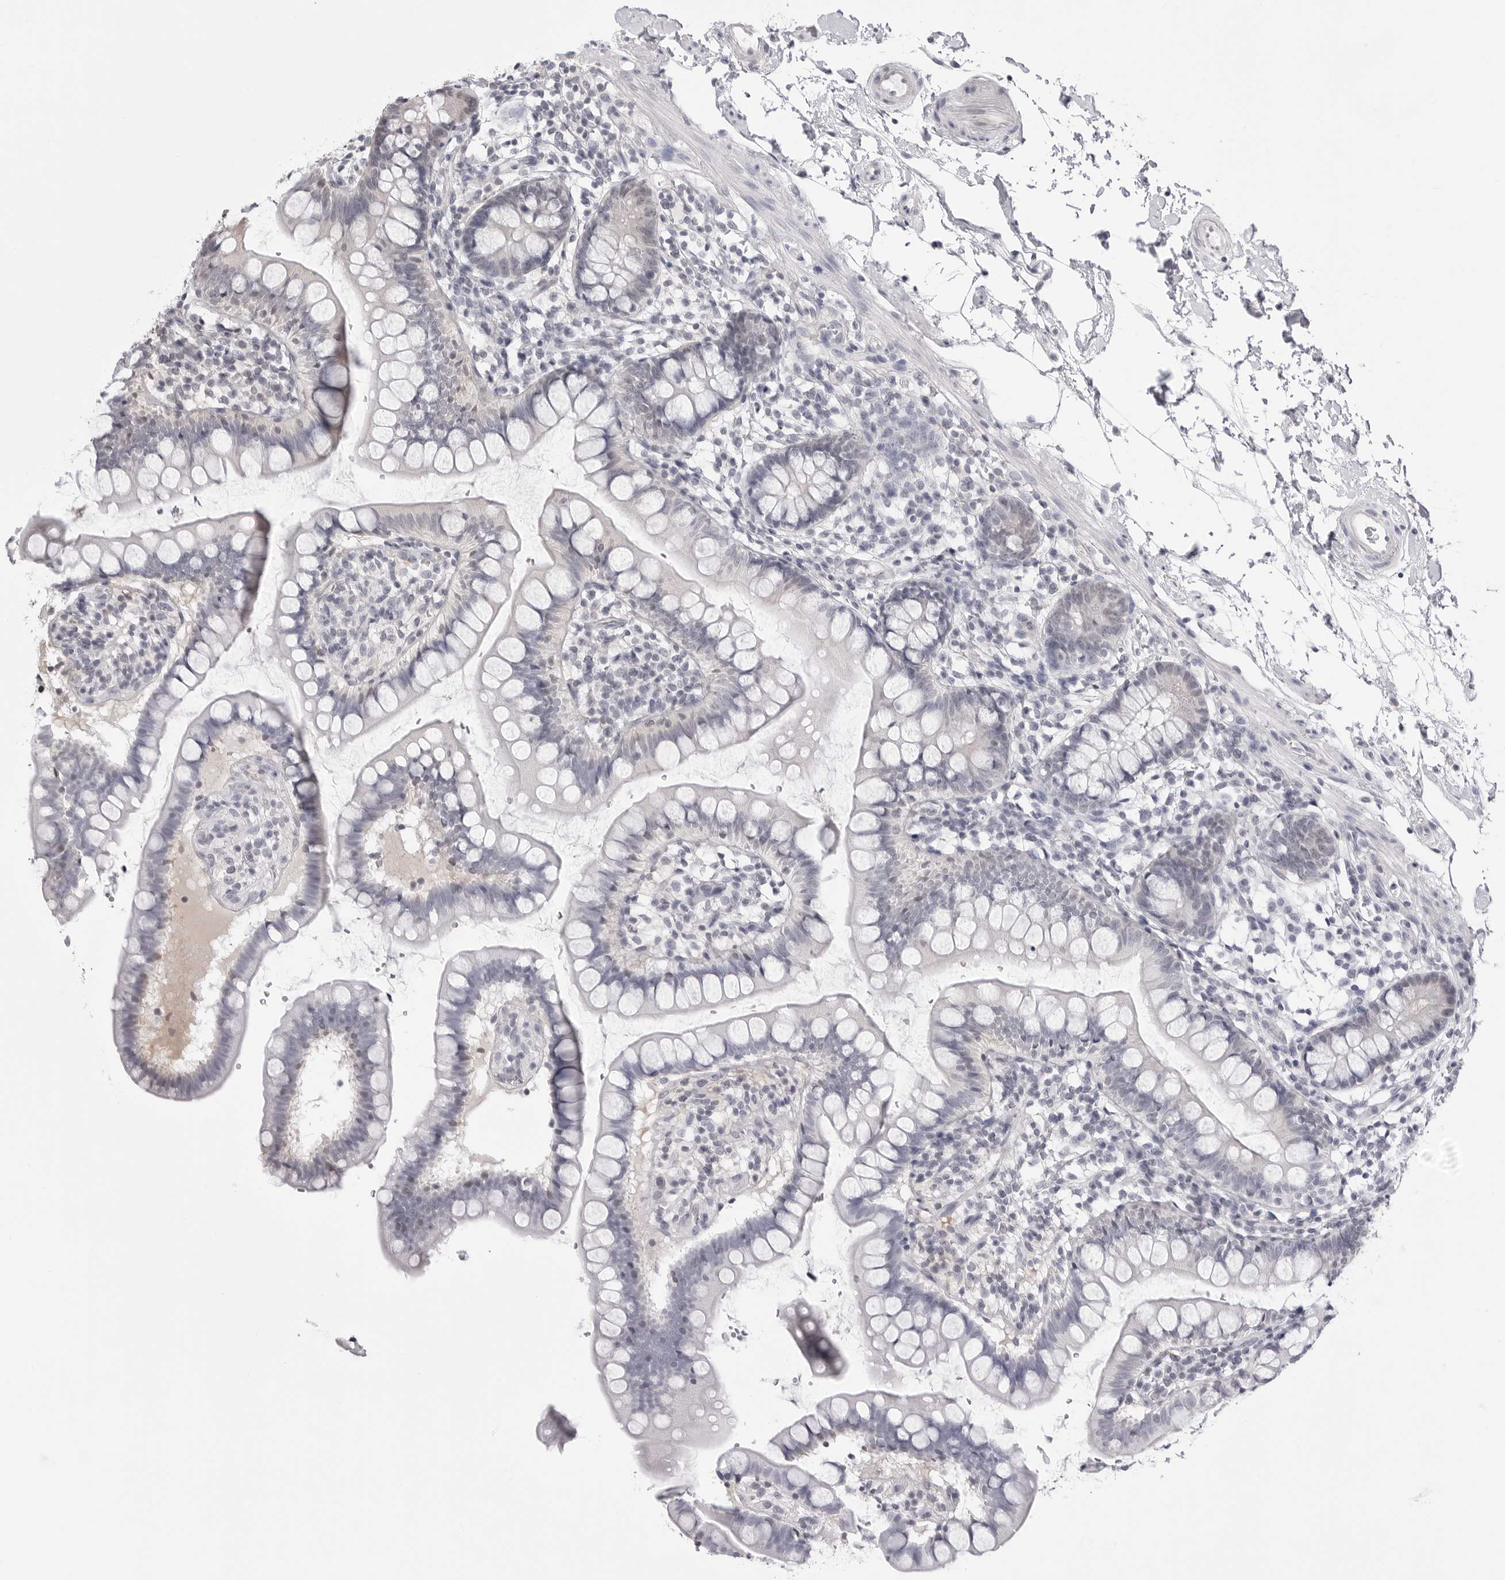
{"staining": {"intensity": "negative", "quantity": "none", "location": "none"}, "tissue": "small intestine", "cell_type": "Glandular cells", "image_type": "normal", "snomed": [{"axis": "morphology", "description": "Normal tissue, NOS"}, {"axis": "topography", "description": "Small intestine"}], "caption": "Glandular cells are negative for protein expression in unremarkable human small intestine. (DAB IHC, high magnification).", "gene": "YWHAG", "patient": {"sex": "female", "age": 84}}